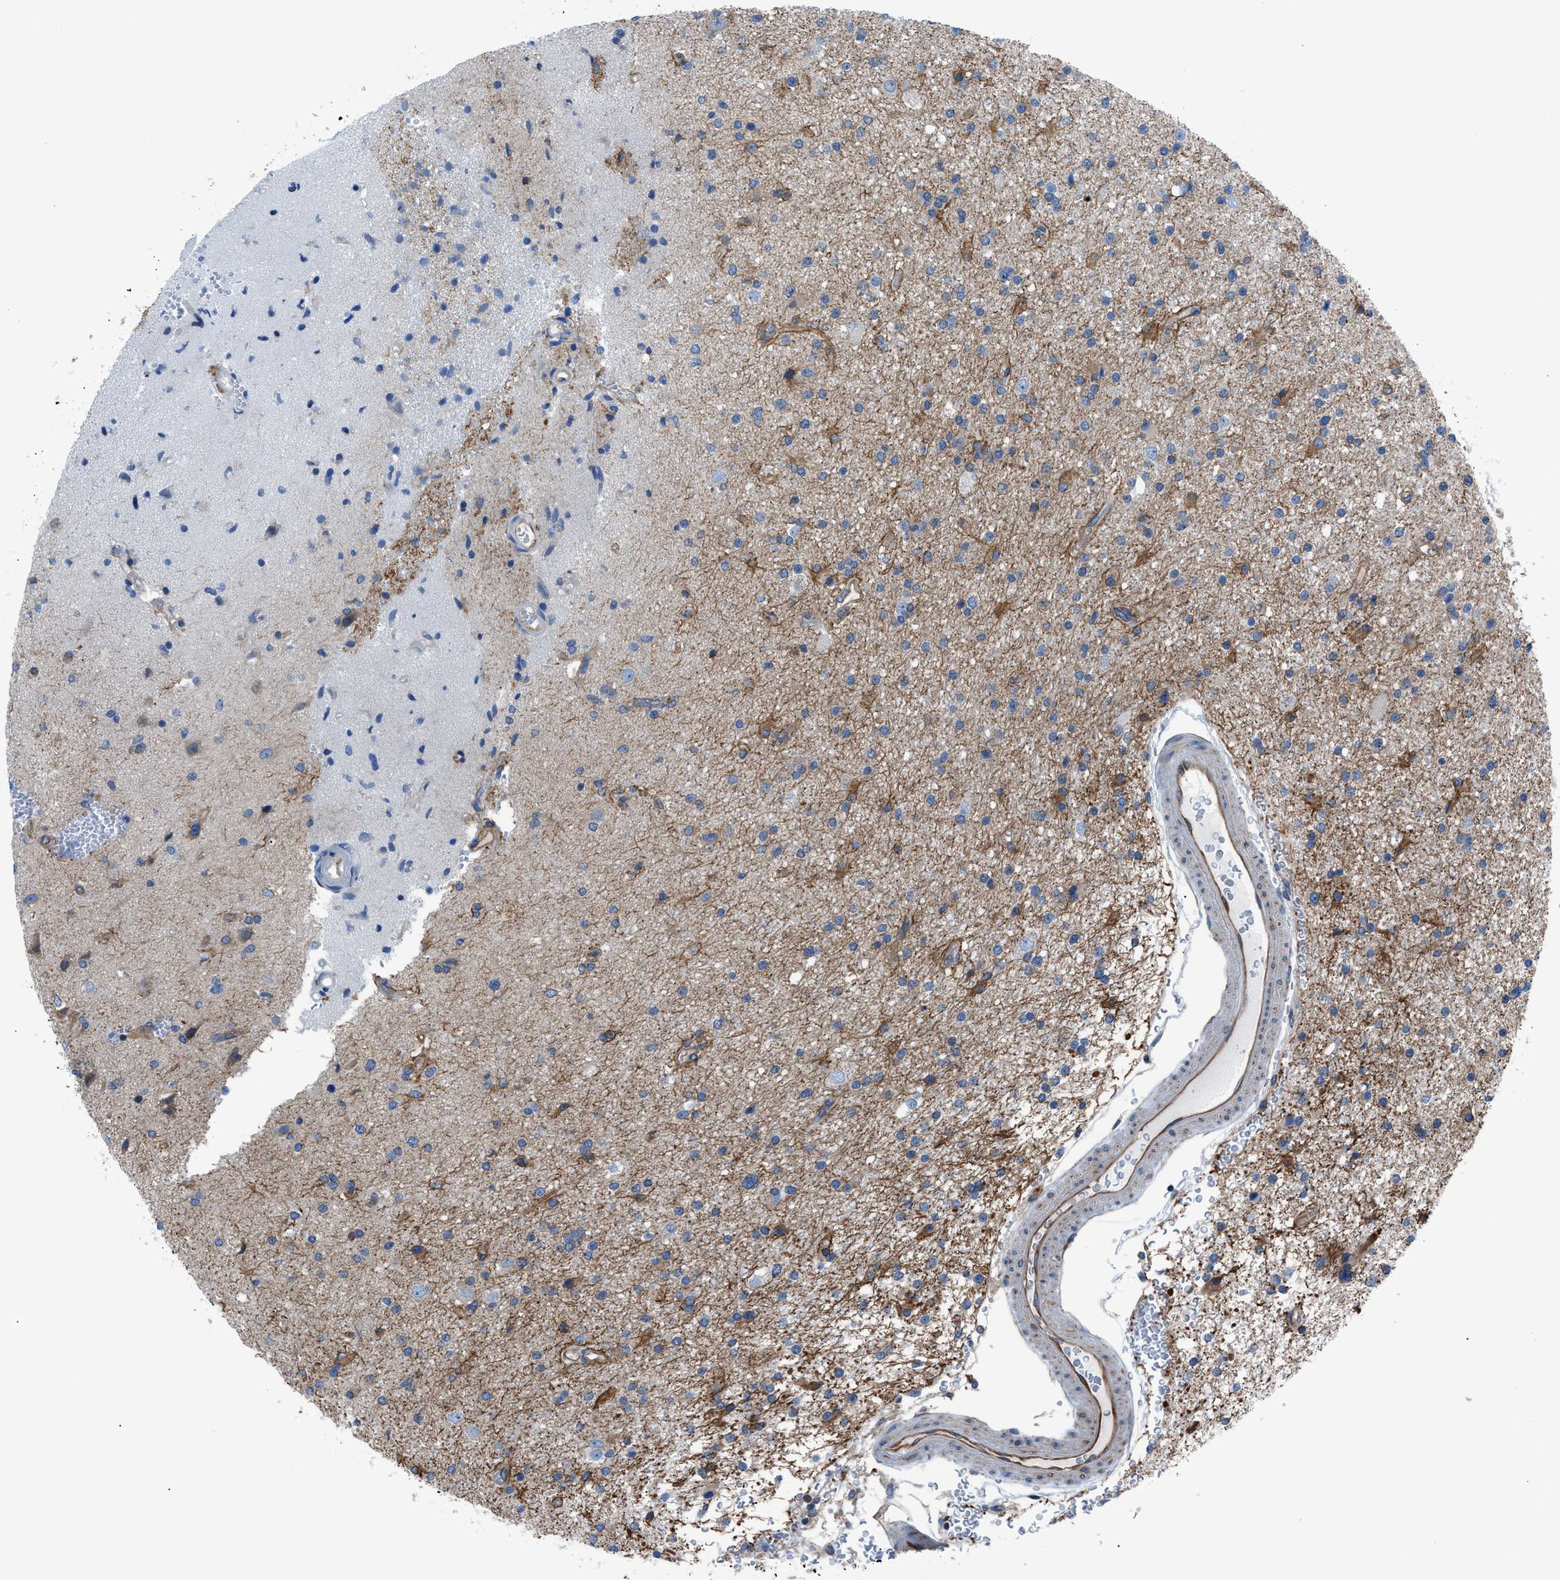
{"staining": {"intensity": "moderate", "quantity": "25%-75%", "location": "cytoplasmic/membranous"}, "tissue": "glioma", "cell_type": "Tumor cells", "image_type": "cancer", "snomed": [{"axis": "morphology", "description": "Glioma, malignant, High grade"}, {"axis": "topography", "description": "Brain"}], "caption": "Protein expression analysis of human glioma reveals moderate cytoplasmic/membranous staining in approximately 25%-75% of tumor cells.", "gene": "DMAC1", "patient": {"sex": "male", "age": 33}}